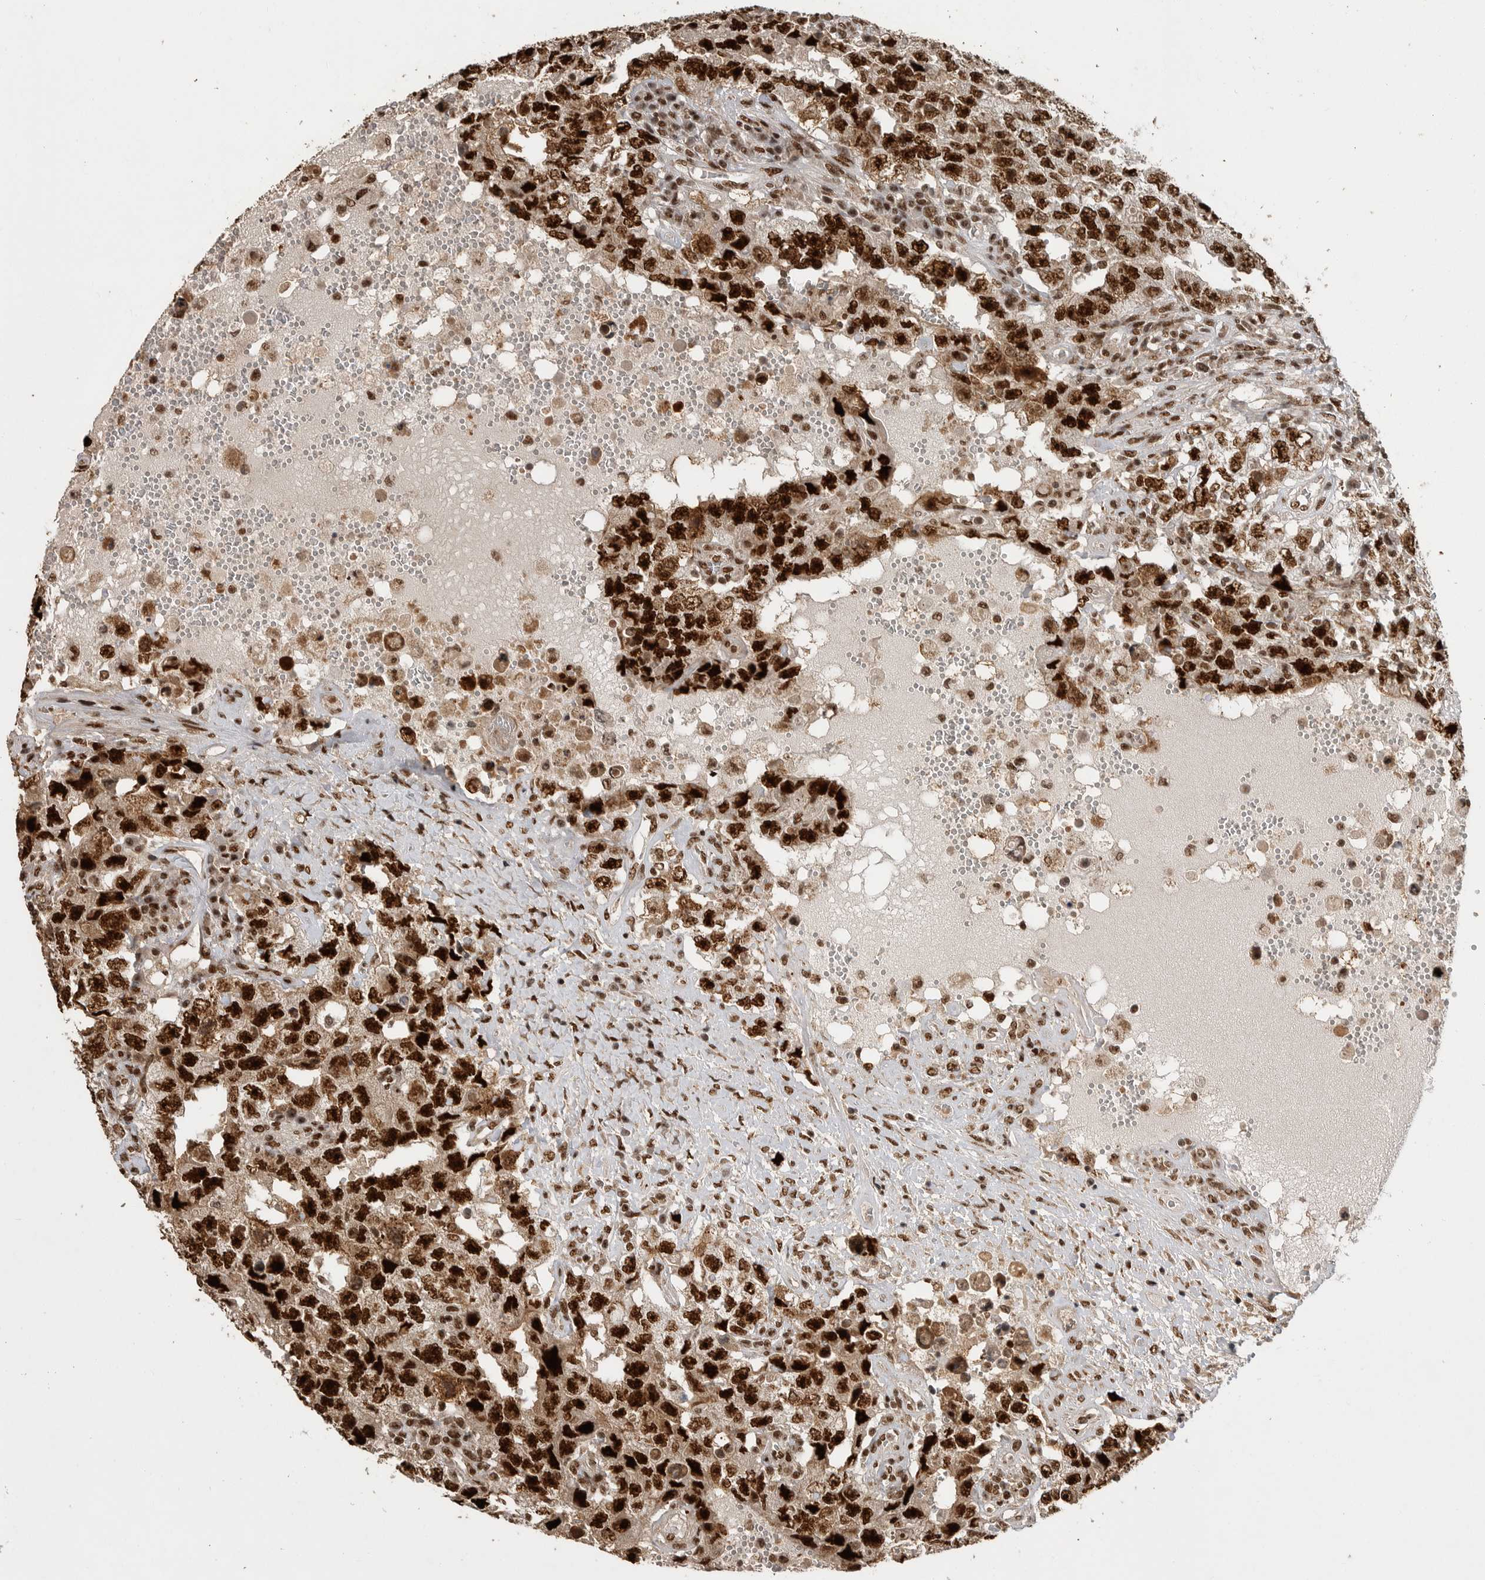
{"staining": {"intensity": "strong", "quantity": ">75%", "location": "nuclear"}, "tissue": "testis cancer", "cell_type": "Tumor cells", "image_type": "cancer", "snomed": [{"axis": "morphology", "description": "Carcinoma, Embryonal, NOS"}, {"axis": "topography", "description": "Testis"}], "caption": "Immunohistochemical staining of testis cancer exhibits high levels of strong nuclear protein staining in approximately >75% of tumor cells.", "gene": "PPP1R8", "patient": {"sex": "male", "age": 26}}